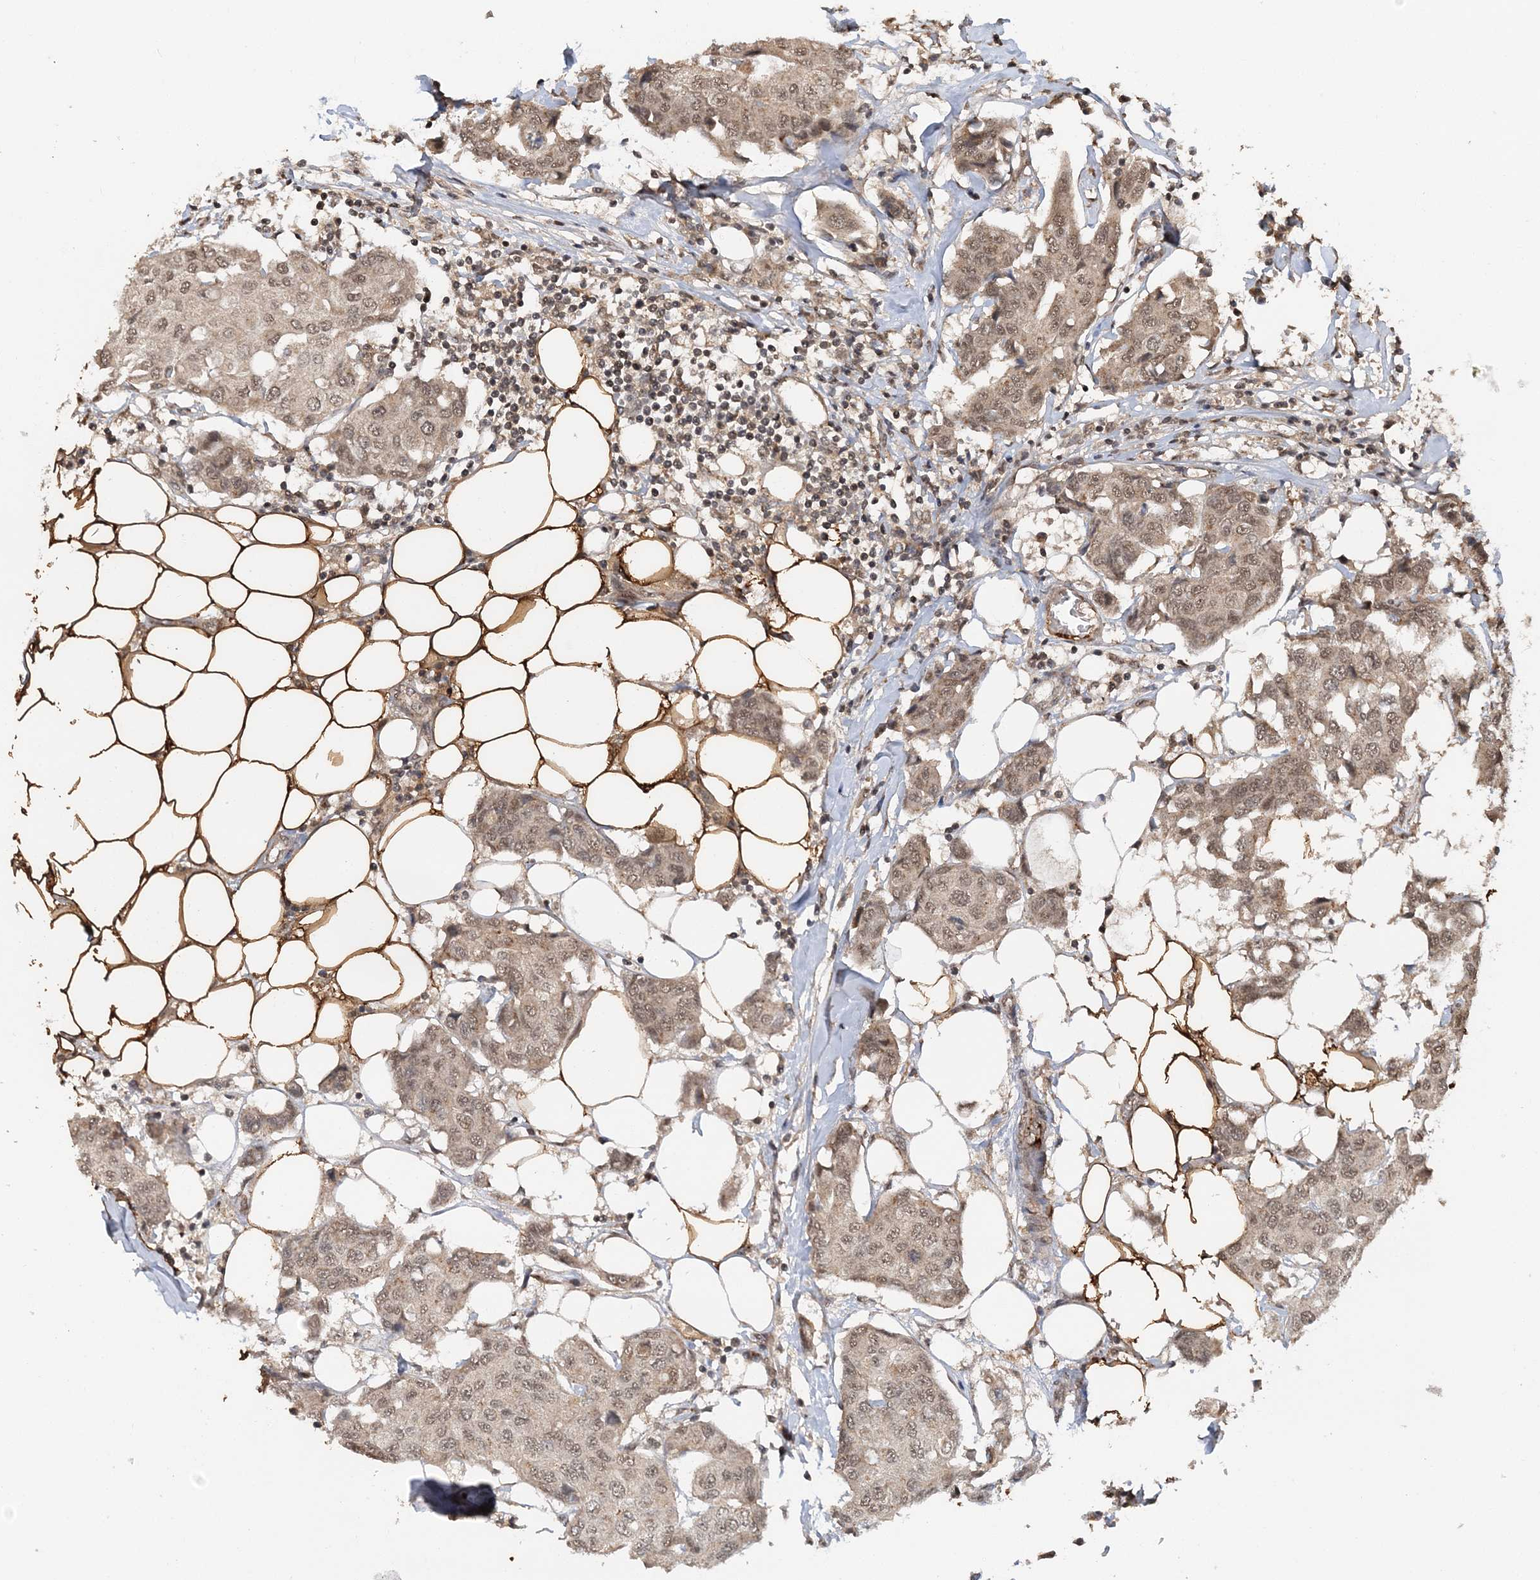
{"staining": {"intensity": "moderate", "quantity": ">75%", "location": "nuclear"}, "tissue": "breast cancer", "cell_type": "Tumor cells", "image_type": "cancer", "snomed": [{"axis": "morphology", "description": "Duct carcinoma"}, {"axis": "topography", "description": "Breast"}], "caption": "Protein staining displays moderate nuclear positivity in about >75% of tumor cells in breast cancer (infiltrating ductal carcinoma).", "gene": "TSHZ2", "patient": {"sex": "female", "age": 80}}